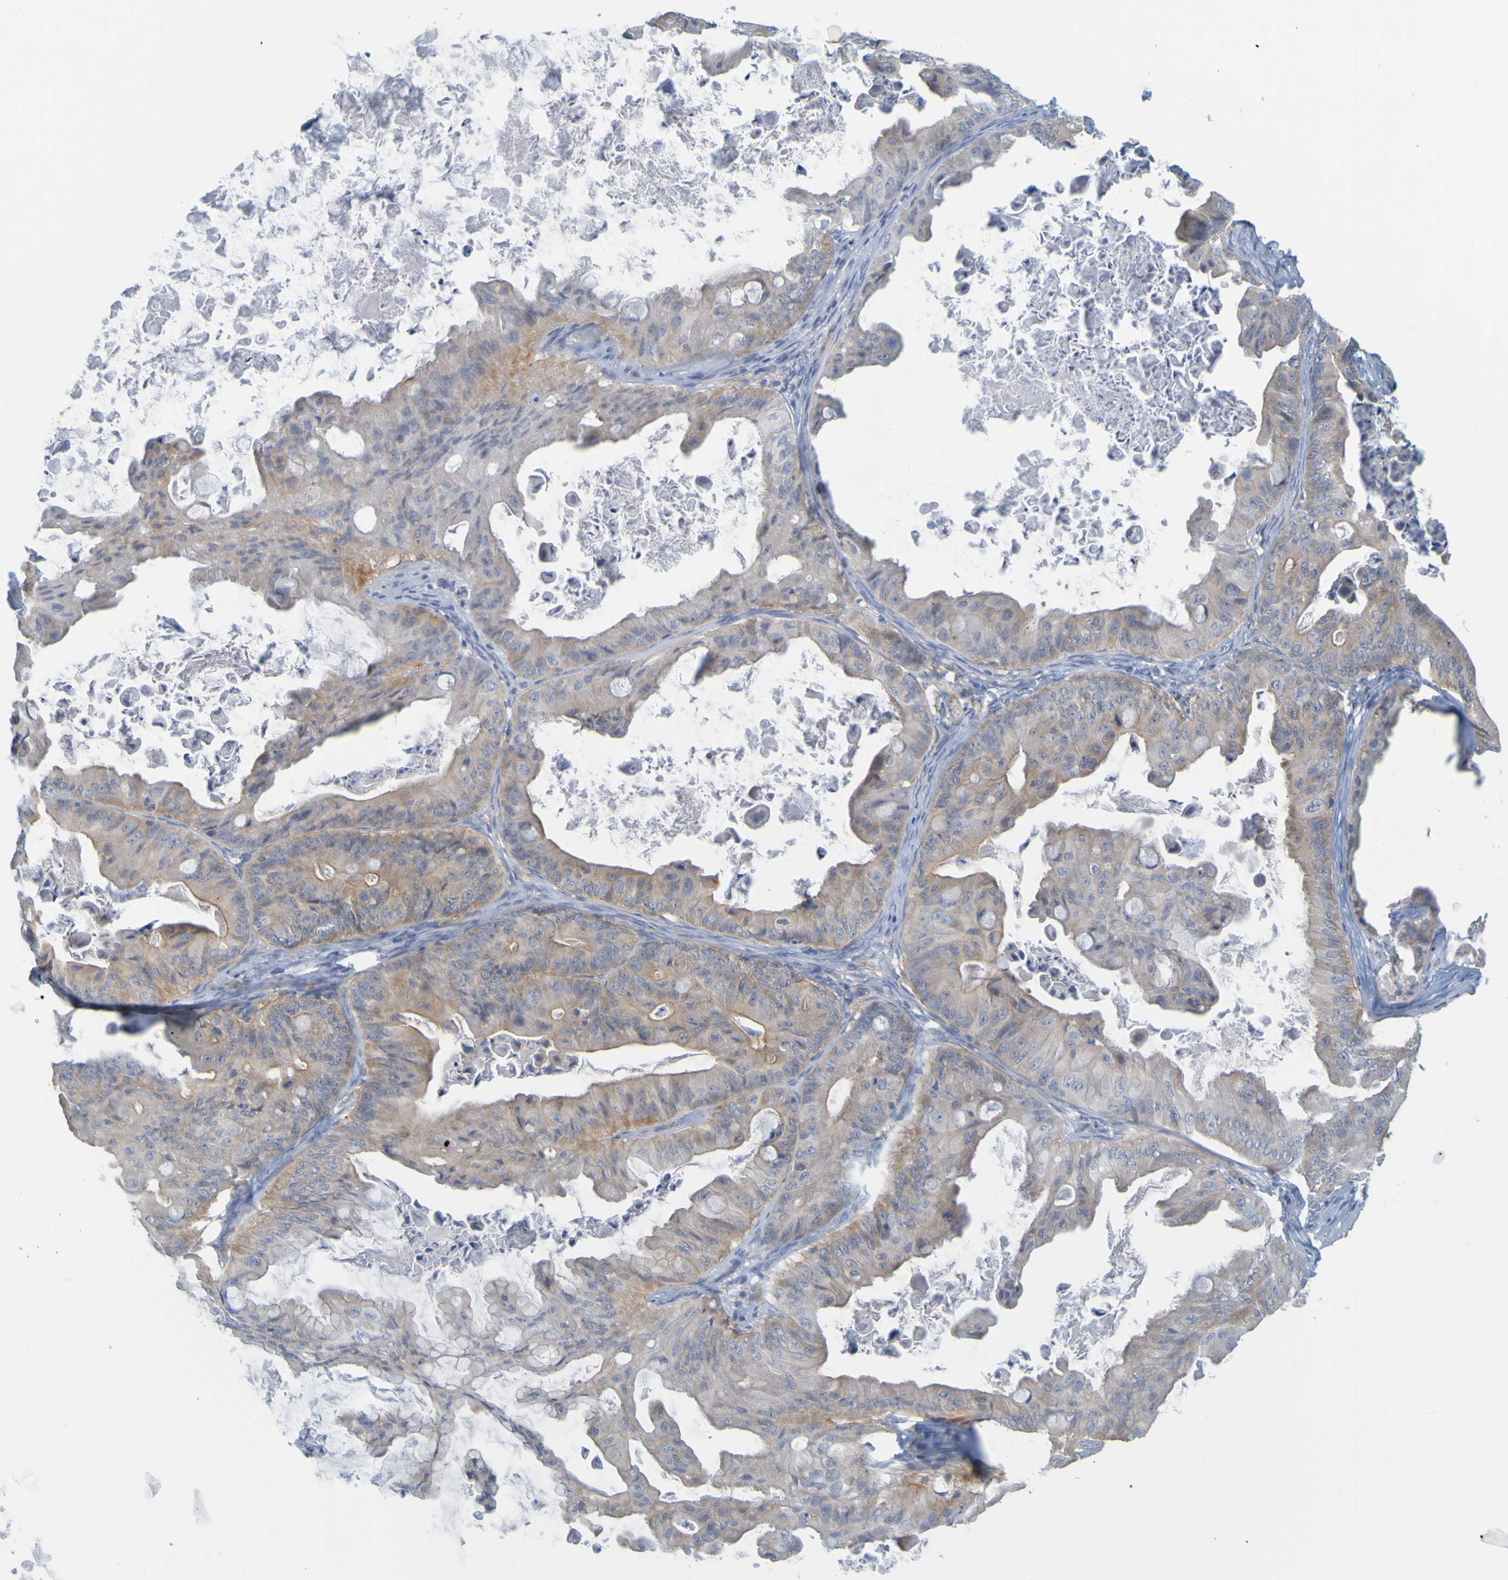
{"staining": {"intensity": "weak", "quantity": ">75%", "location": "cytoplasmic/membranous"}, "tissue": "ovarian cancer", "cell_type": "Tumor cells", "image_type": "cancer", "snomed": [{"axis": "morphology", "description": "Cystadenocarcinoma, mucinous, NOS"}, {"axis": "topography", "description": "Ovary"}], "caption": "There is low levels of weak cytoplasmic/membranous positivity in tumor cells of ovarian mucinous cystadenocarcinoma, as demonstrated by immunohistochemical staining (brown color).", "gene": "APPL1", "patient": {"sex": "female", "age": 37}}